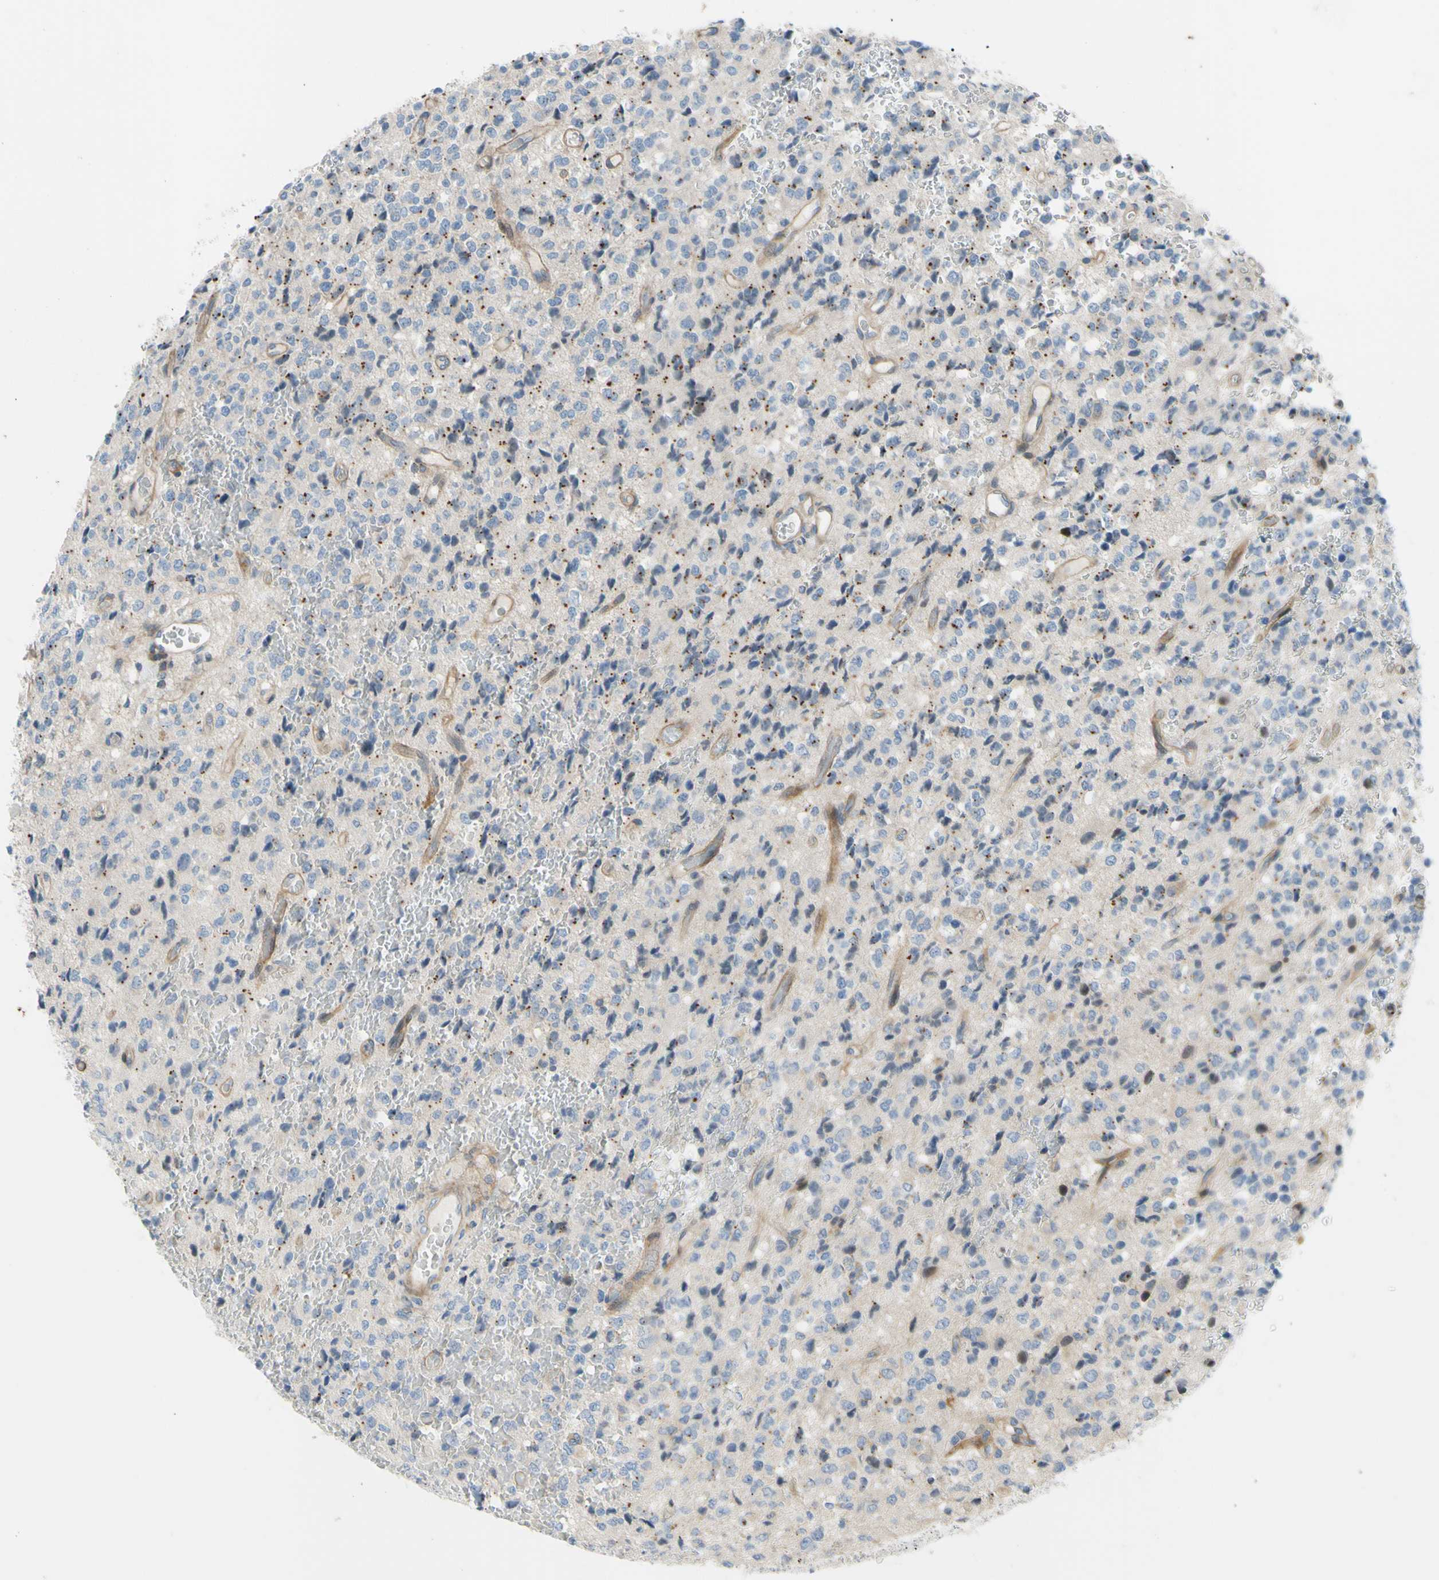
{"staining": {"intensity": "moderate", "quantity": "25%-75%", "location": "cytoplasmic/membranous"}, "tissue": "glioma", "cell_type": "Tumor cells", "image_type": "cancer", "snomed": [{"axis": "morphology", "description": "Glioma, malignant, High grade"}, {"axis": "topography", "description": "pancreas cauda"}], "caption": "Immunohistochemistry (IHC) micrograph of human glioma stained for a protein (brown), which shows medium levels of moderate cytoplasmic/membranous expression in approximately 25%-75% of tumor cells.", "gene": "PAK2", "patient": {"sex": "male", "age": 60}}